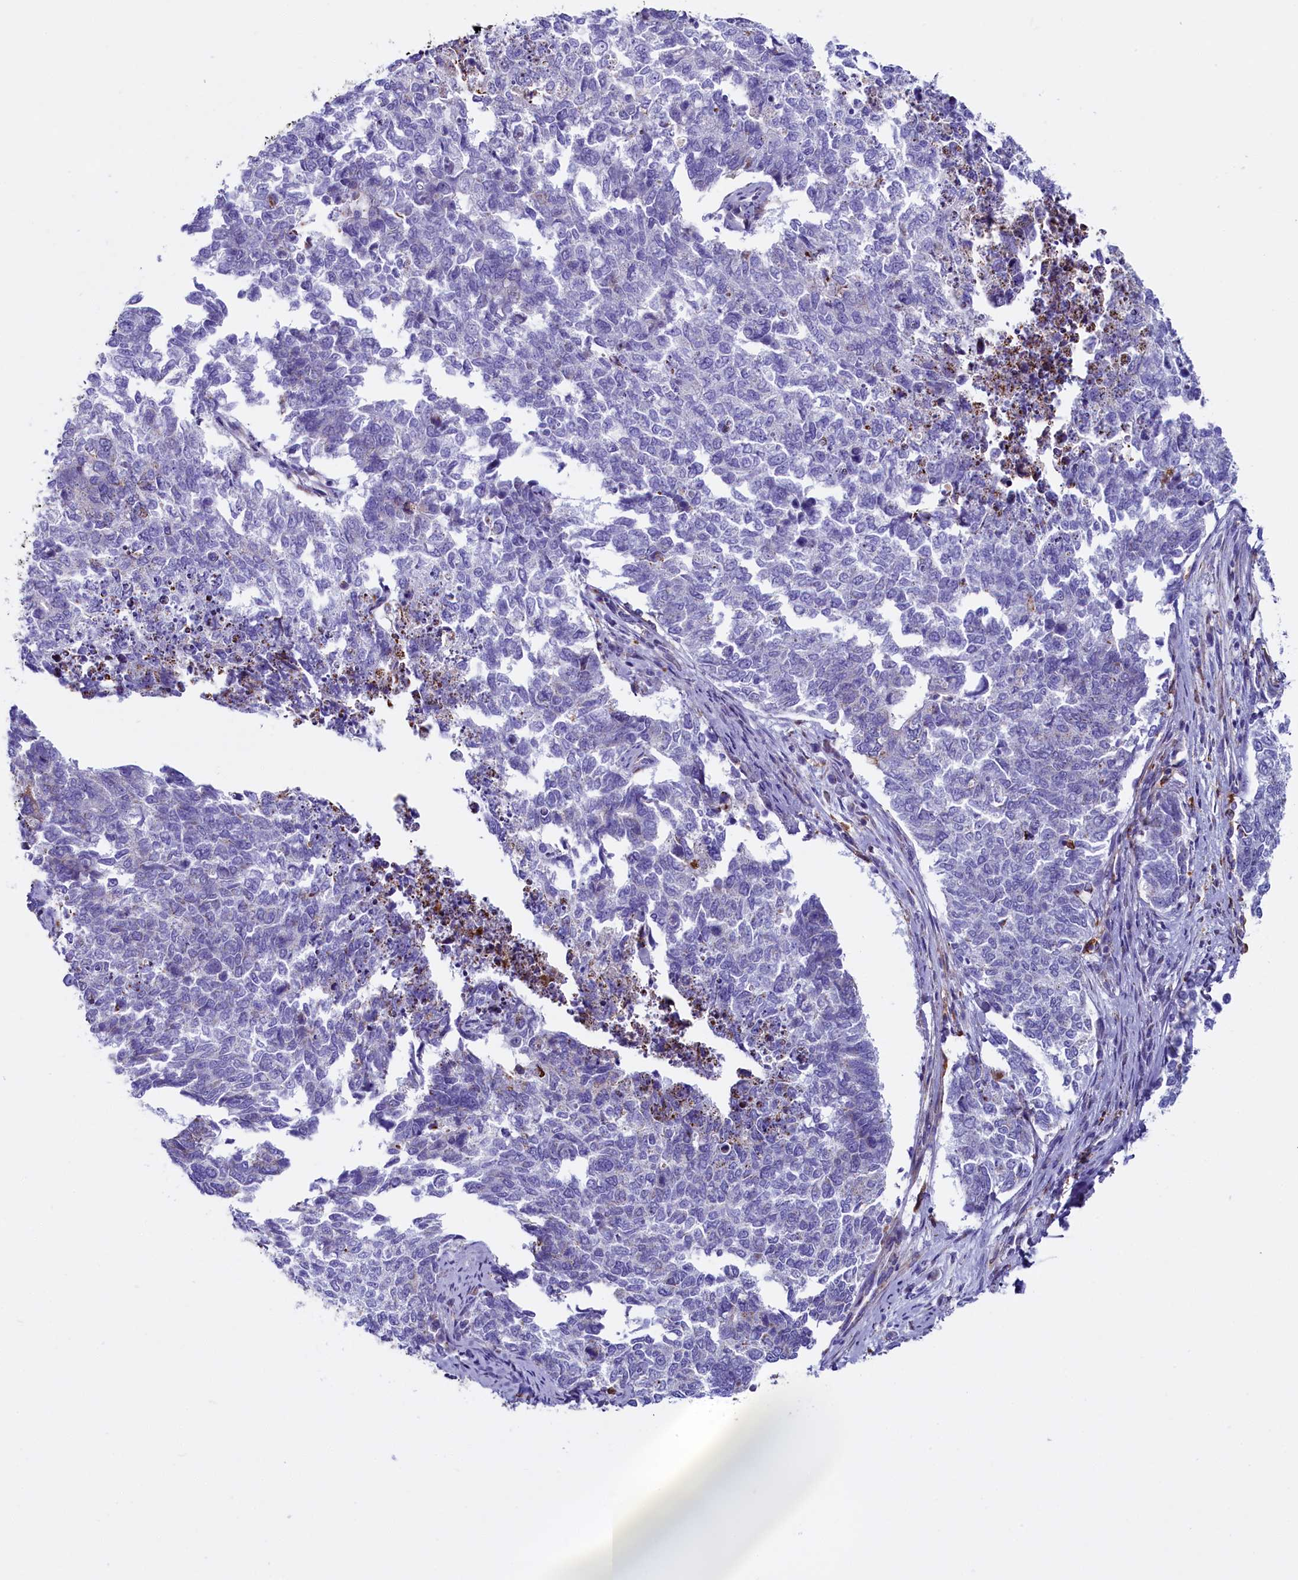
{"staining": {"intensity": "negative", "quantity": "none", "location": "none"}, "tissue": "cervical cancer", "cell_type": "Tumor cells", "image_type": "cancer", "snomed": [{"axis": "morphology", "description": "Squamous cell carcinoma, NOS"}, {"axis": "topography", "description": "Cervix"}], "caption": "An immunohistochemistry (IHC) image of squamous cell carcinoma (cervical) is shown. There is no staining in tumor cells of squamous cell carcinoma (cervical).", "gene": "IL20RA", "patient": {"sex": "female", "age": 63}}